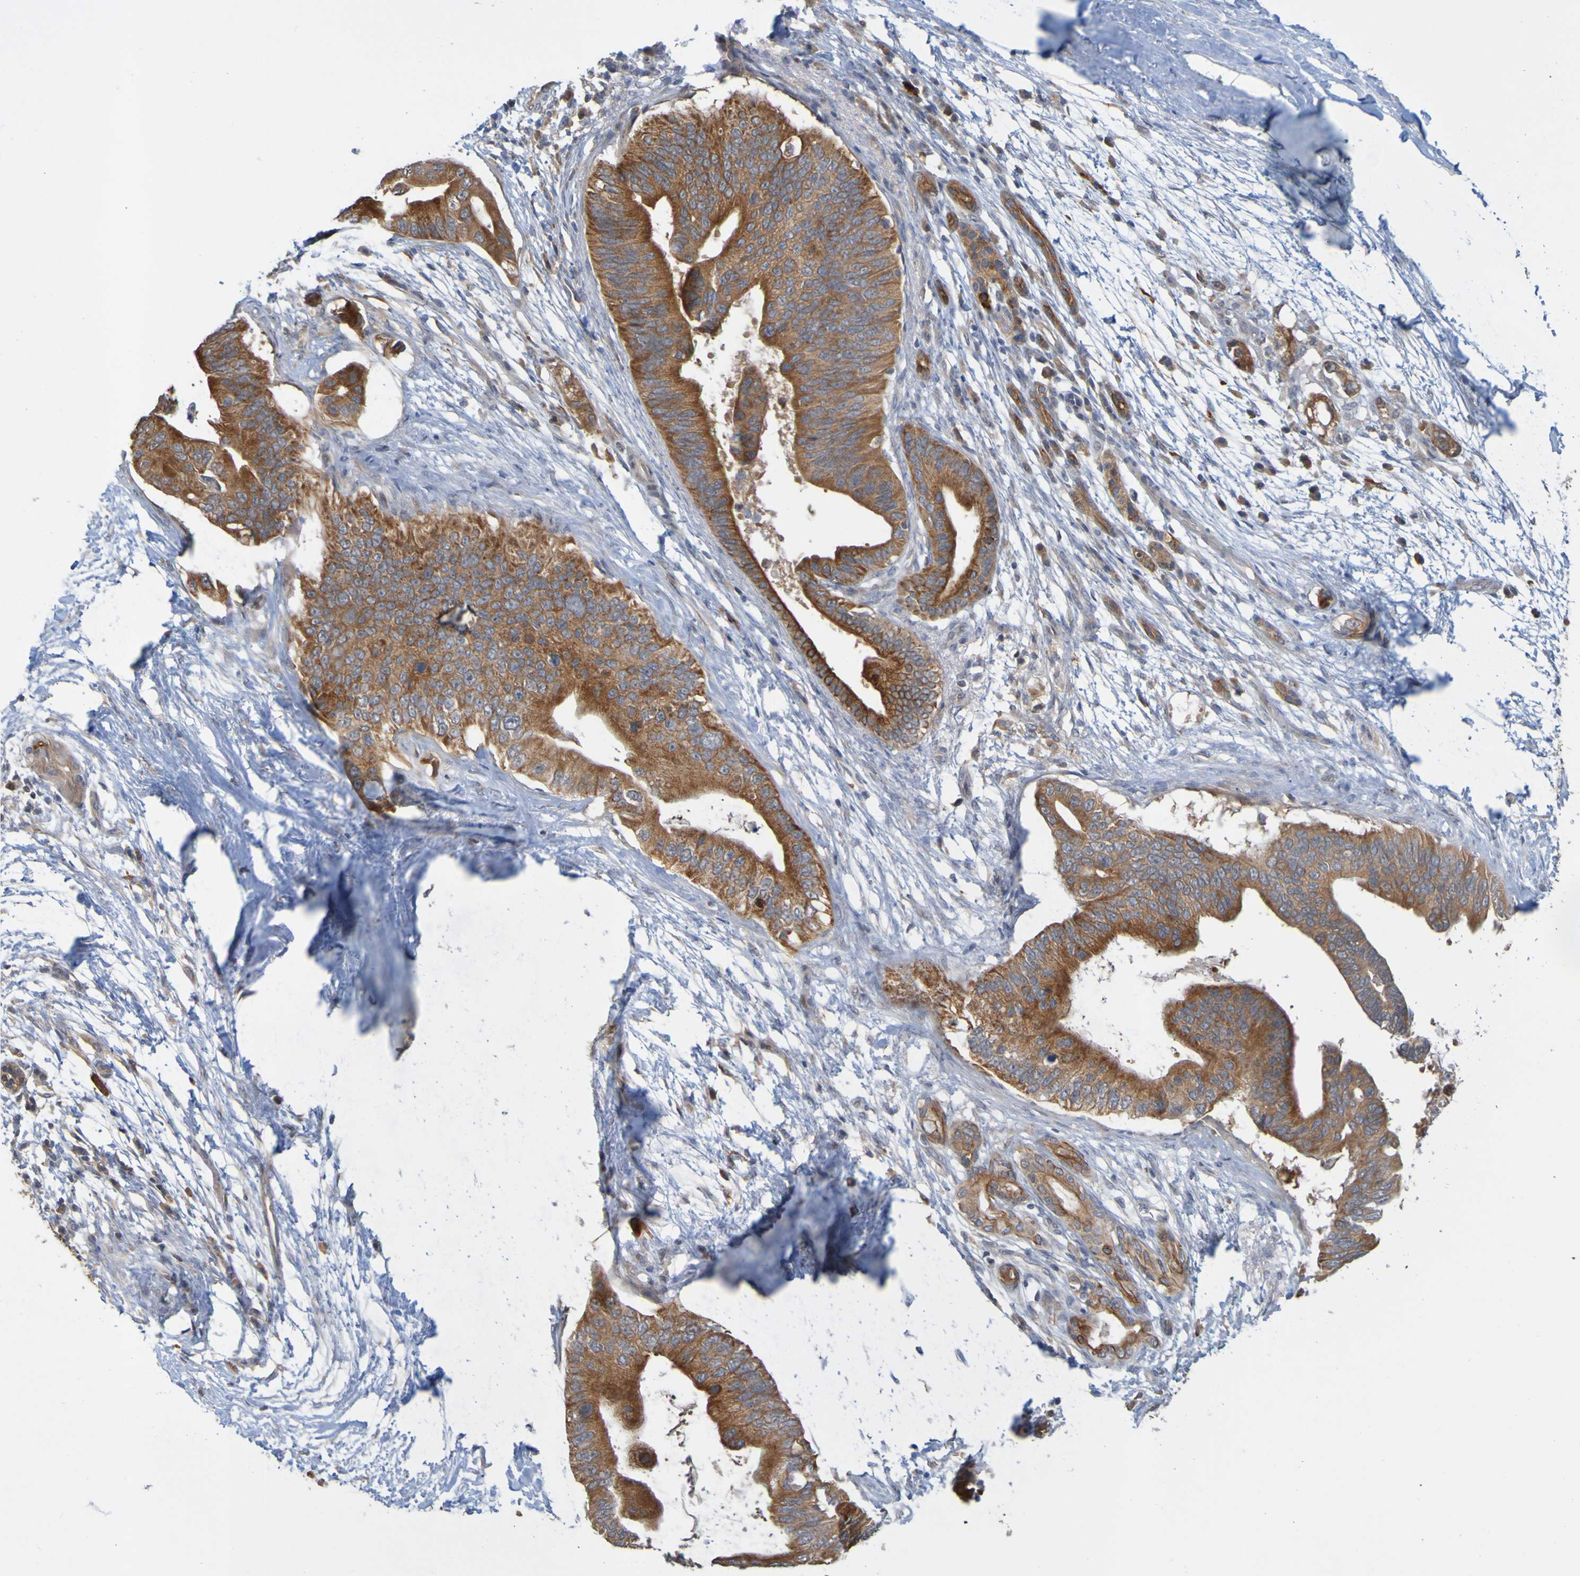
{"staining": {"intensity": "strong", "quantity": ">75%", "location": "cytoplasmic/membranous"}, "tissue": "pancreatic cancer", "cell_type": "Tumor cells", "image_type": "cancer", "snomed": [{"axis": "morphology", "description": "Adenocarcinoma, NOS"}, {"axis": "topography", "description": "Pancreas"}], "caption": "High-power microscopy captured an immunohistochemistry histopathology image of adenocarcinoma (pancreatic), revealing strong cytoplasmic/membranous staining in about >75% of tumor cells. (brown staining indicates protein expression, while blue staining denotes nuclei).", "gene": "NAV2", "patient": {"sex": "male", "age": 77}}